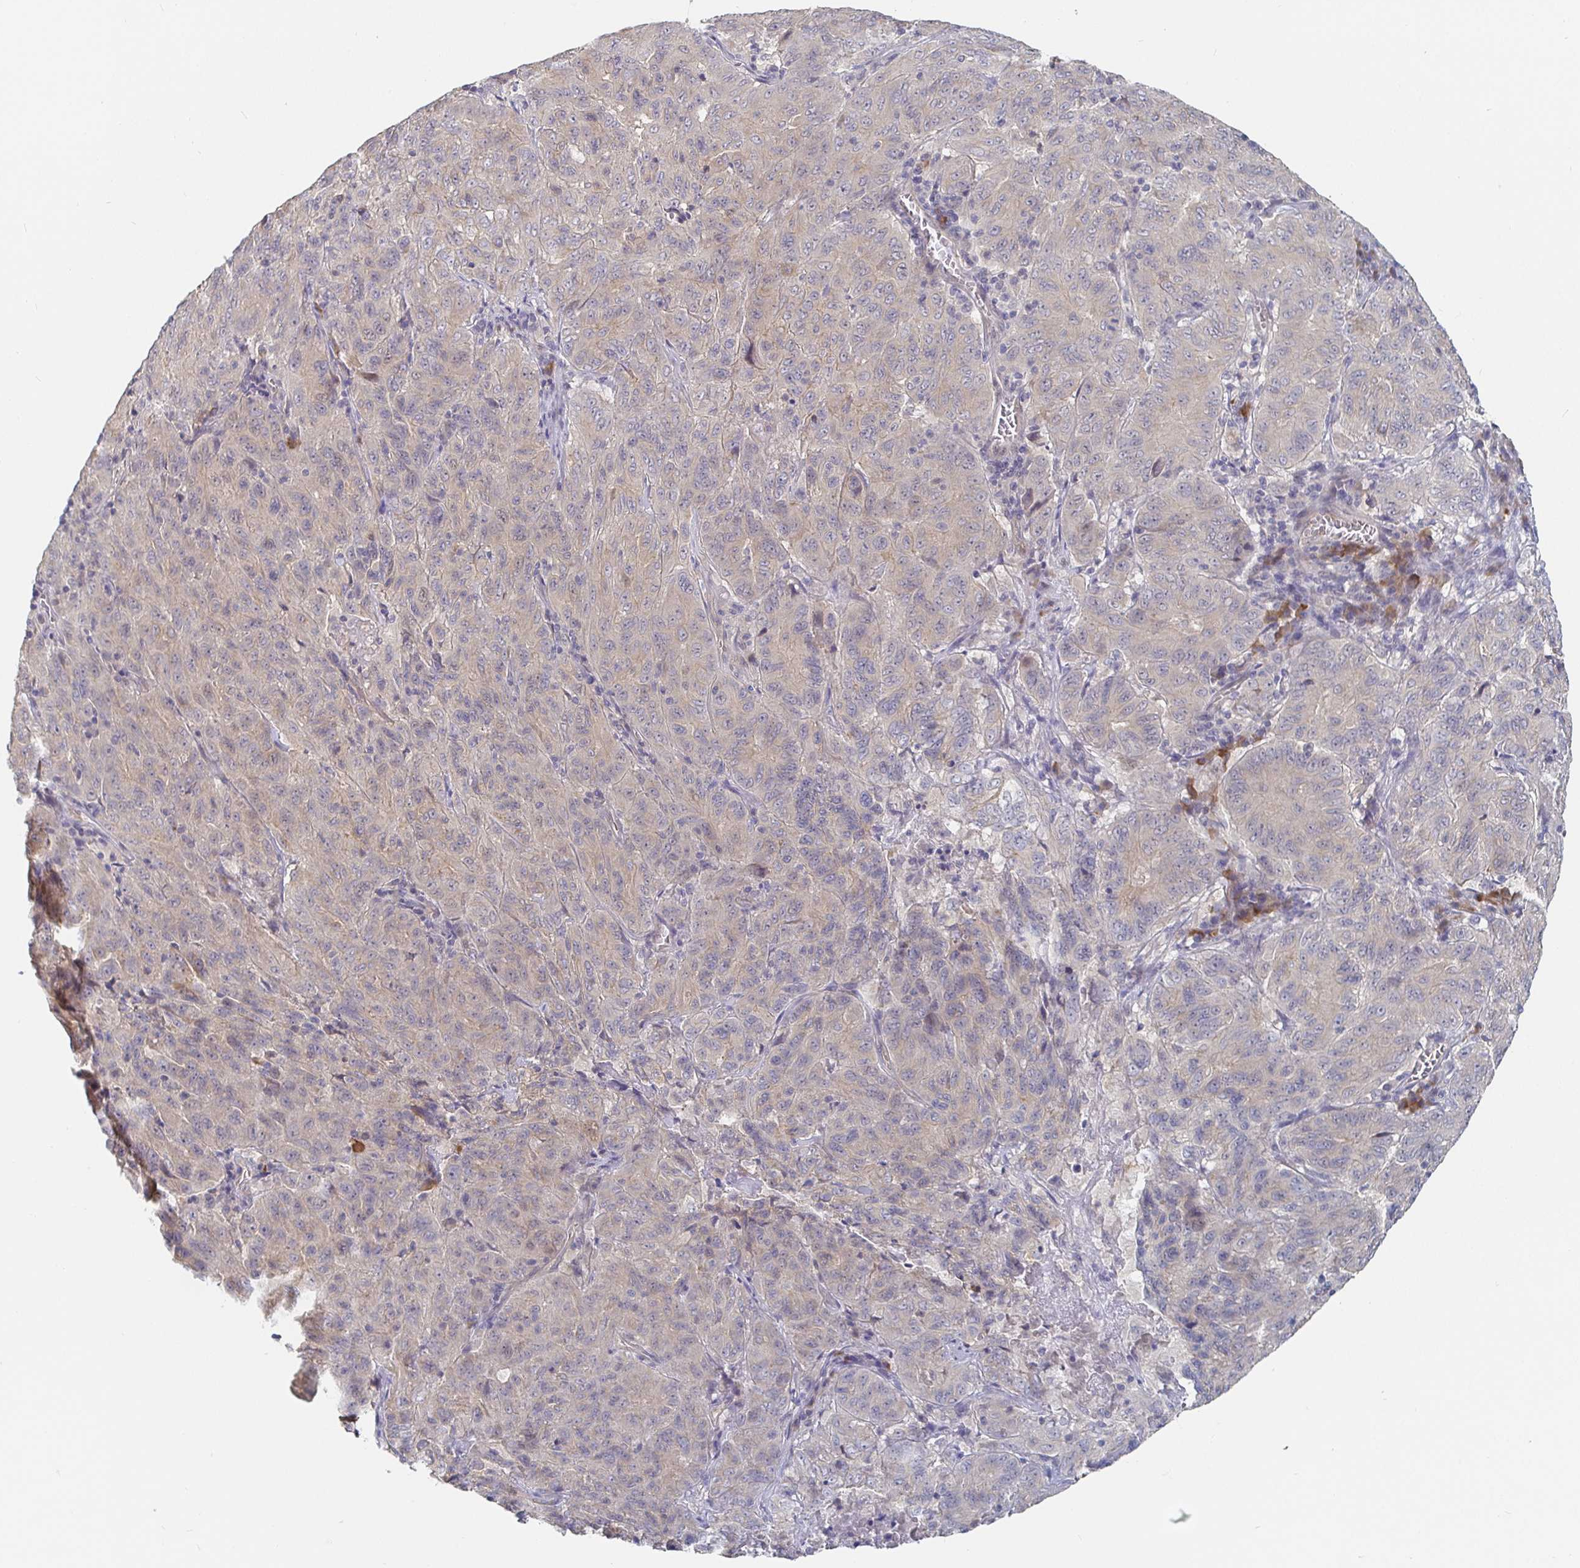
{"staining": {"intensity": "weak", "quantity": "<25%", "location": "cytoplasmic/membranous"}, "tissue": "pancreatic cancer", "cell_type": "Tumor cells", "image_type": "cancer", "snomed": [{"axis": "morphology", "description": "Adenocarcinoma, NOS"}, {"axis": "topography", "description": "Pancreas"}], "caption": "This image is of pancreatic cancer (adenocarcinoma) stained with IHC to label a protein in brown with the nuclei are counter-stained blue. There is no staining in tumor cells.", "gene": "MEIS1", "patient": {"sex": "male", "age": 63}}